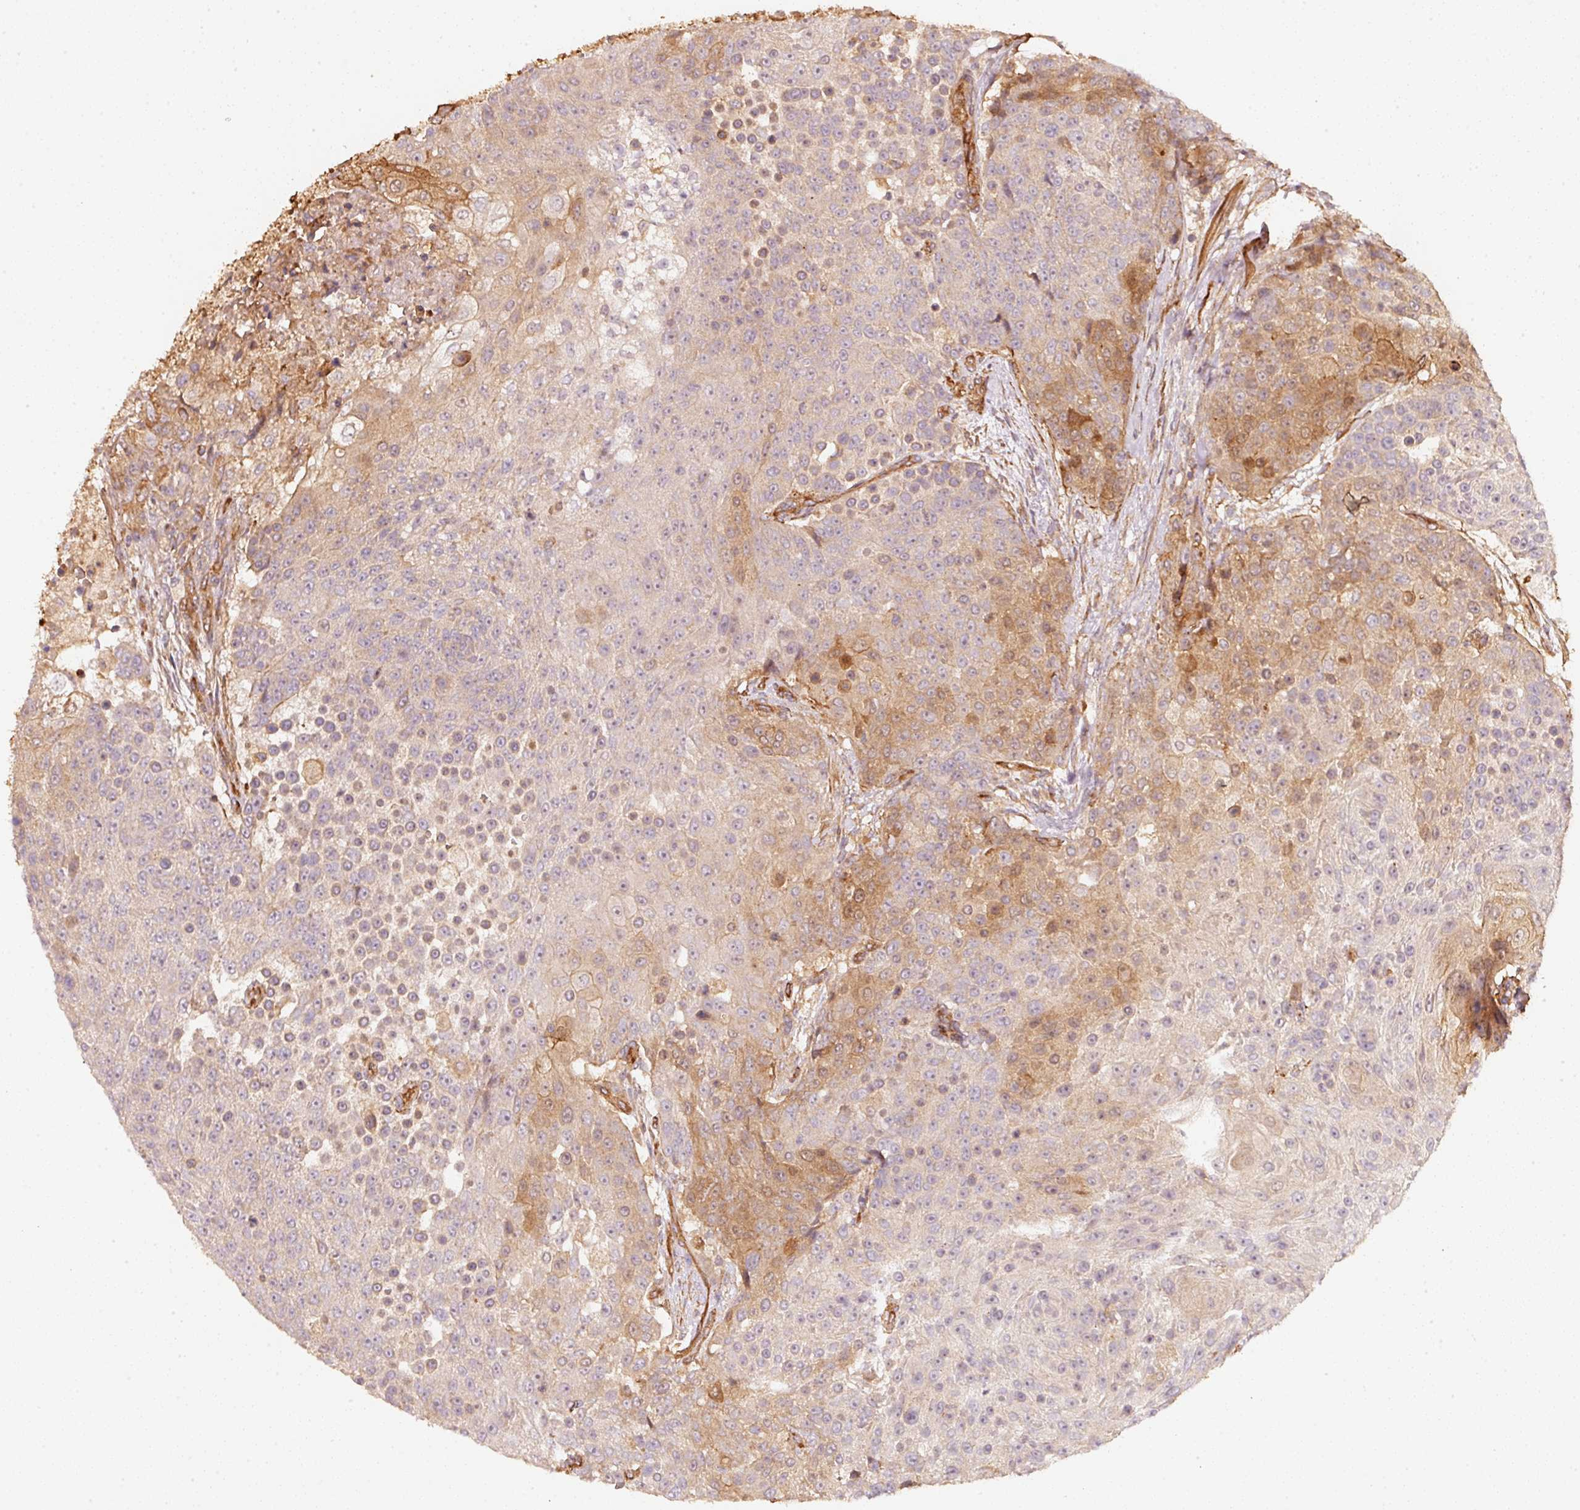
{"staining": {"intensity": "moderate", "quantity": "<25%", "location": "cytoplasmic/membranous"}, "tissue": "urothelial cancer", "cell_type": "Tumor cells", "image_type": "cancer", "snomed": [{"axis": "morphology", "description": "Urothelial carcinoma, High grade"}, {"axis": "topography", "description": "Urinary bladder"}], "caption": "Tumor cells show low levels of moderate cytoplasmic/membranous expression in about <25% of cells in urothelial cancer. (brown staining indicates protein expression, while blue staining denotes nuclei).", "gene": "CEP95", "patient": {"sex": "female", "age": 63}}